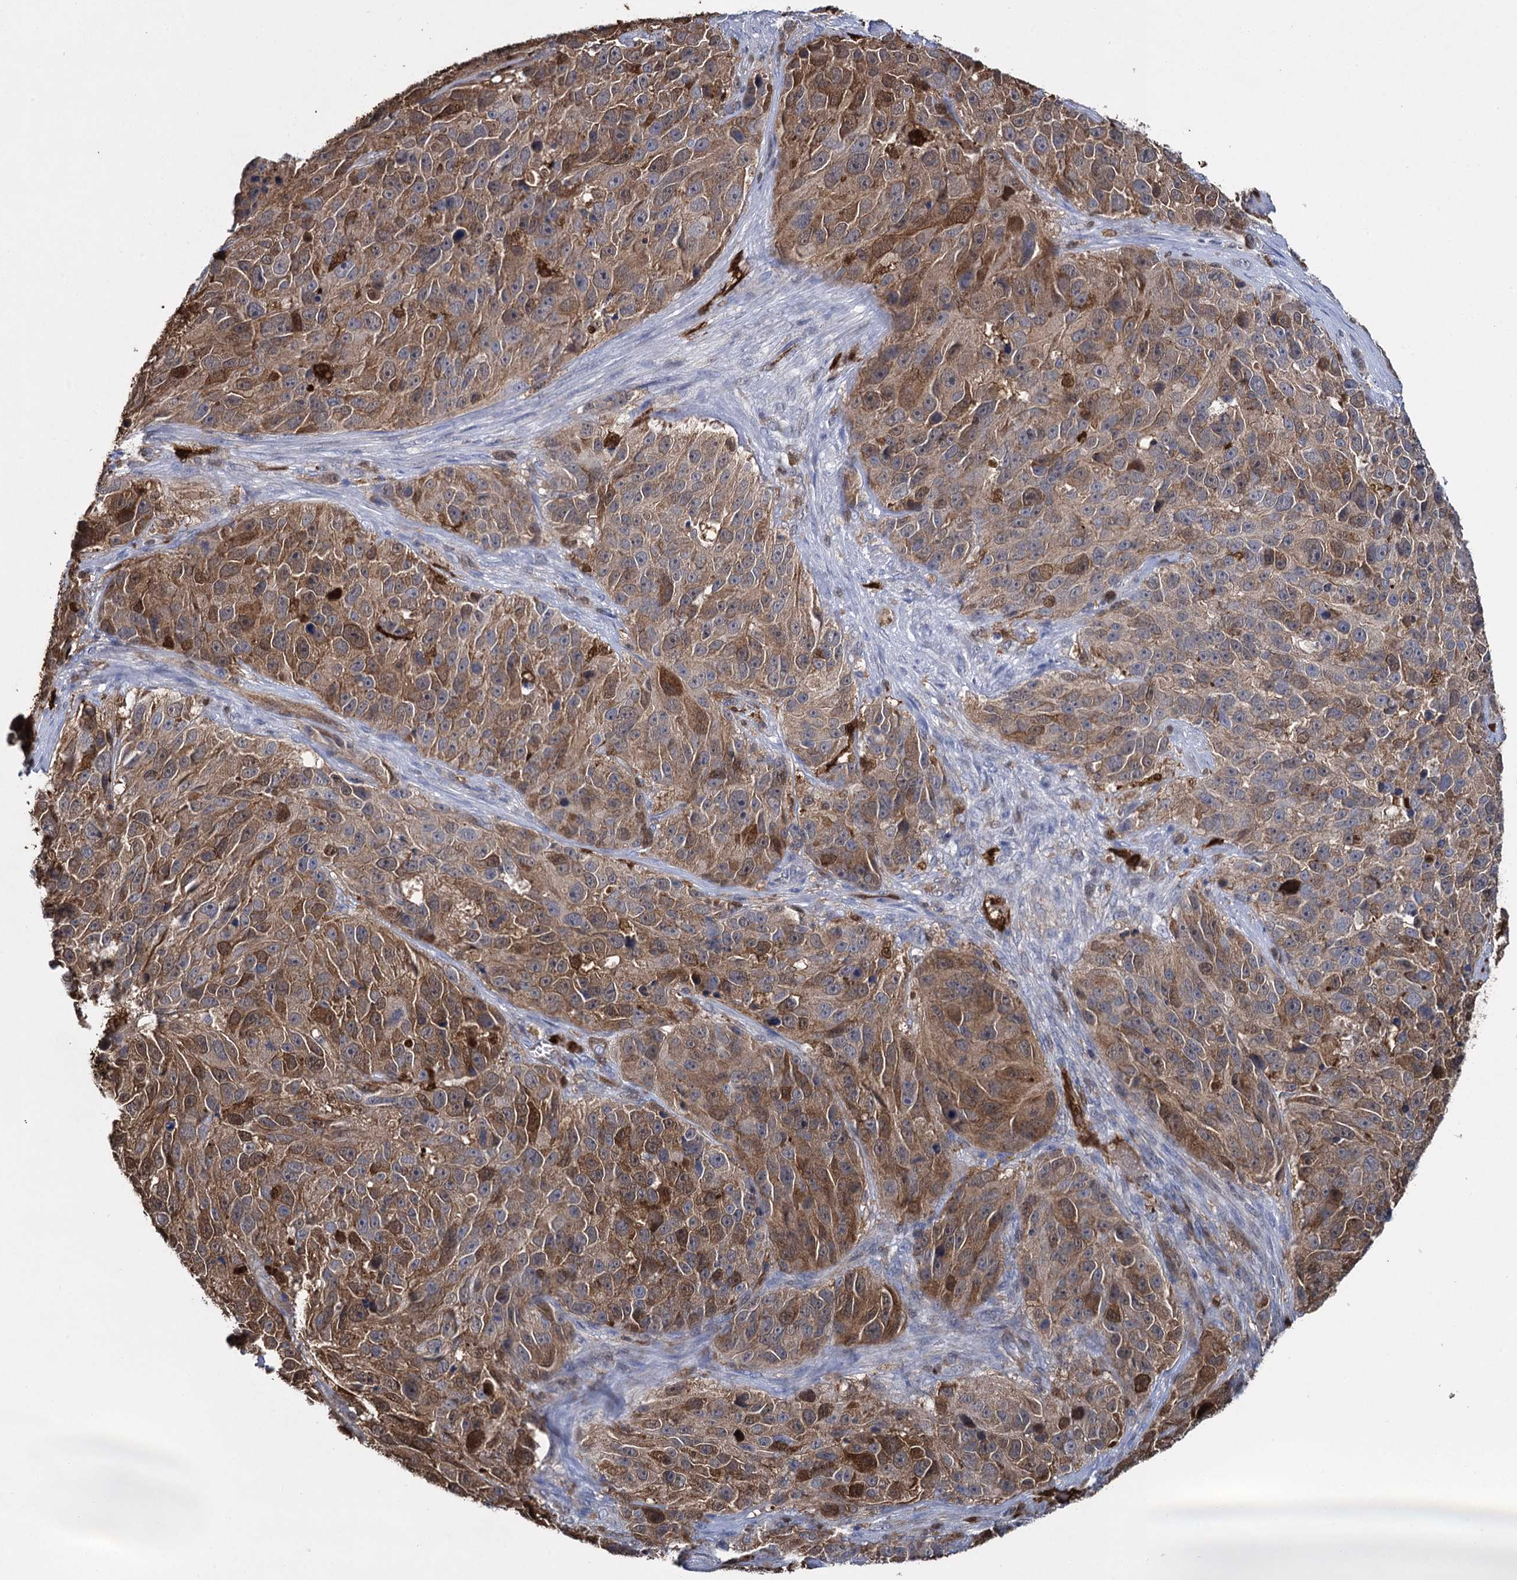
{"staining": {"intensity": "moderate", "quantity": ">75%", "location": "cytoplasmic/membranous"}, "tissue": "melanoma", "cell_type": "Tumor cells", "image_type": "cancer", "snomed": [{"axis": "morphology", "description": "Malignant melanoma, NOS"}, {"axis": "topography", "description": "Skin"}], "caption": "Brown immunohistochemical staining in malignant melanoma demonstrates moderate cytoplasmic/membranous positivity in about >75% of tumor cells. (DAB (3,3'-diaminobenzidine) = brown stain, brightfield microscopy at high magnification).", "gene": "FABP5", "patient": {"sex": "male", "age": 84}}